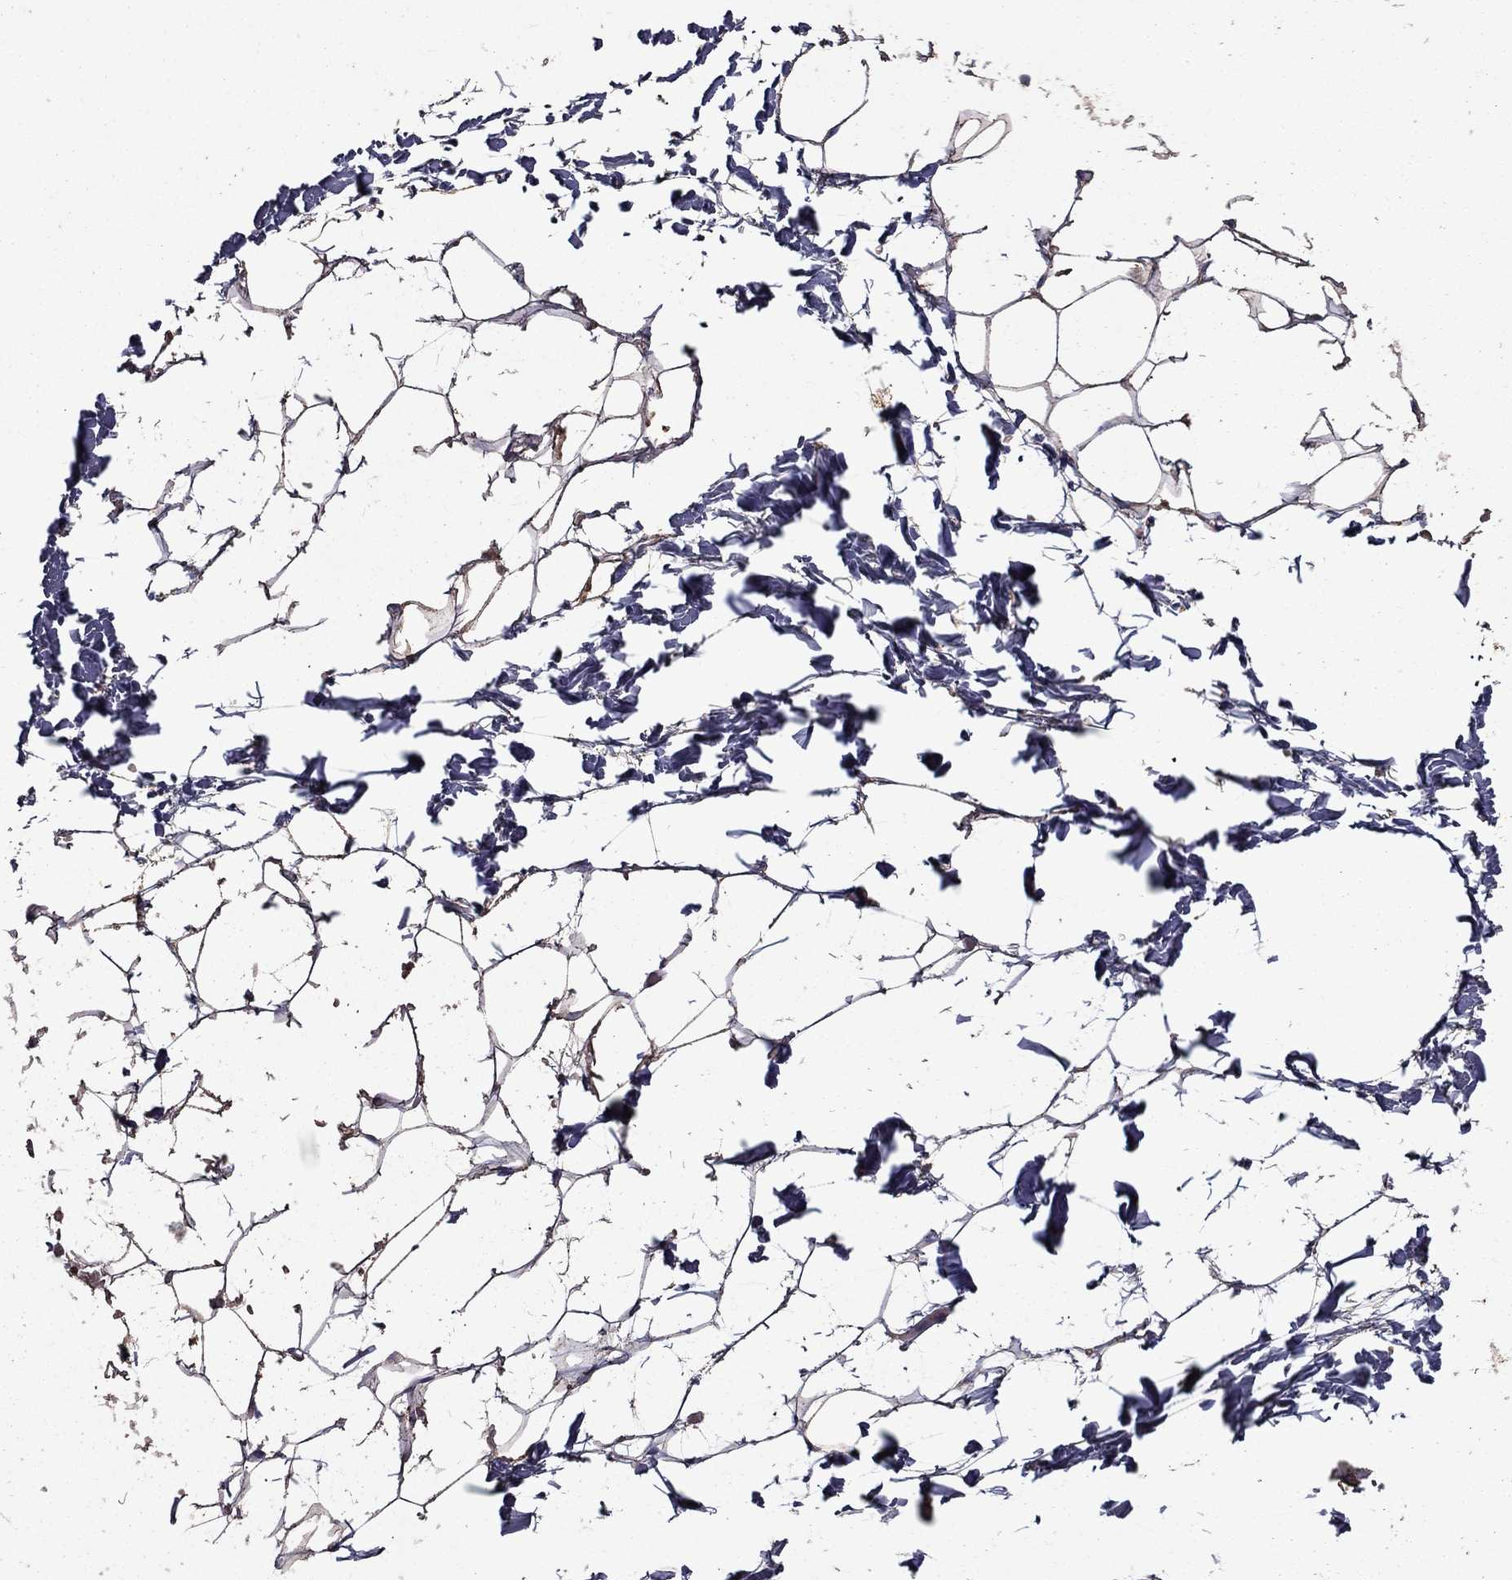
{"staining": {"intensity": "moderate", "quantity": "<25%", "location": "cytoplasmic/membranous"}, "tissue": "adipose tissue", "cell_type": "Adipocytes", "image_type": "normal", "snomed": [{"axis": "morphology", "description": "Normal tissue, NOS"}, {"axis": "topography", "description": "Skin"}, {"axis": "topography", "description": "Peripheral nerve tissue"}], "caption": "Immunohistochemistry (IHC) (DAB (3,3'-diaminobenzidine)) staining of unremarkable adipose tissue demonstrates moderate cytoplasmic/membranous protein staining in about <25% of adipocytes. Immunohistochemistry stains the protein of interest in brown and the nuclei are stained blue.", "gene": "SERPINA5", "patient": {"sex": "female", "age": 56}}